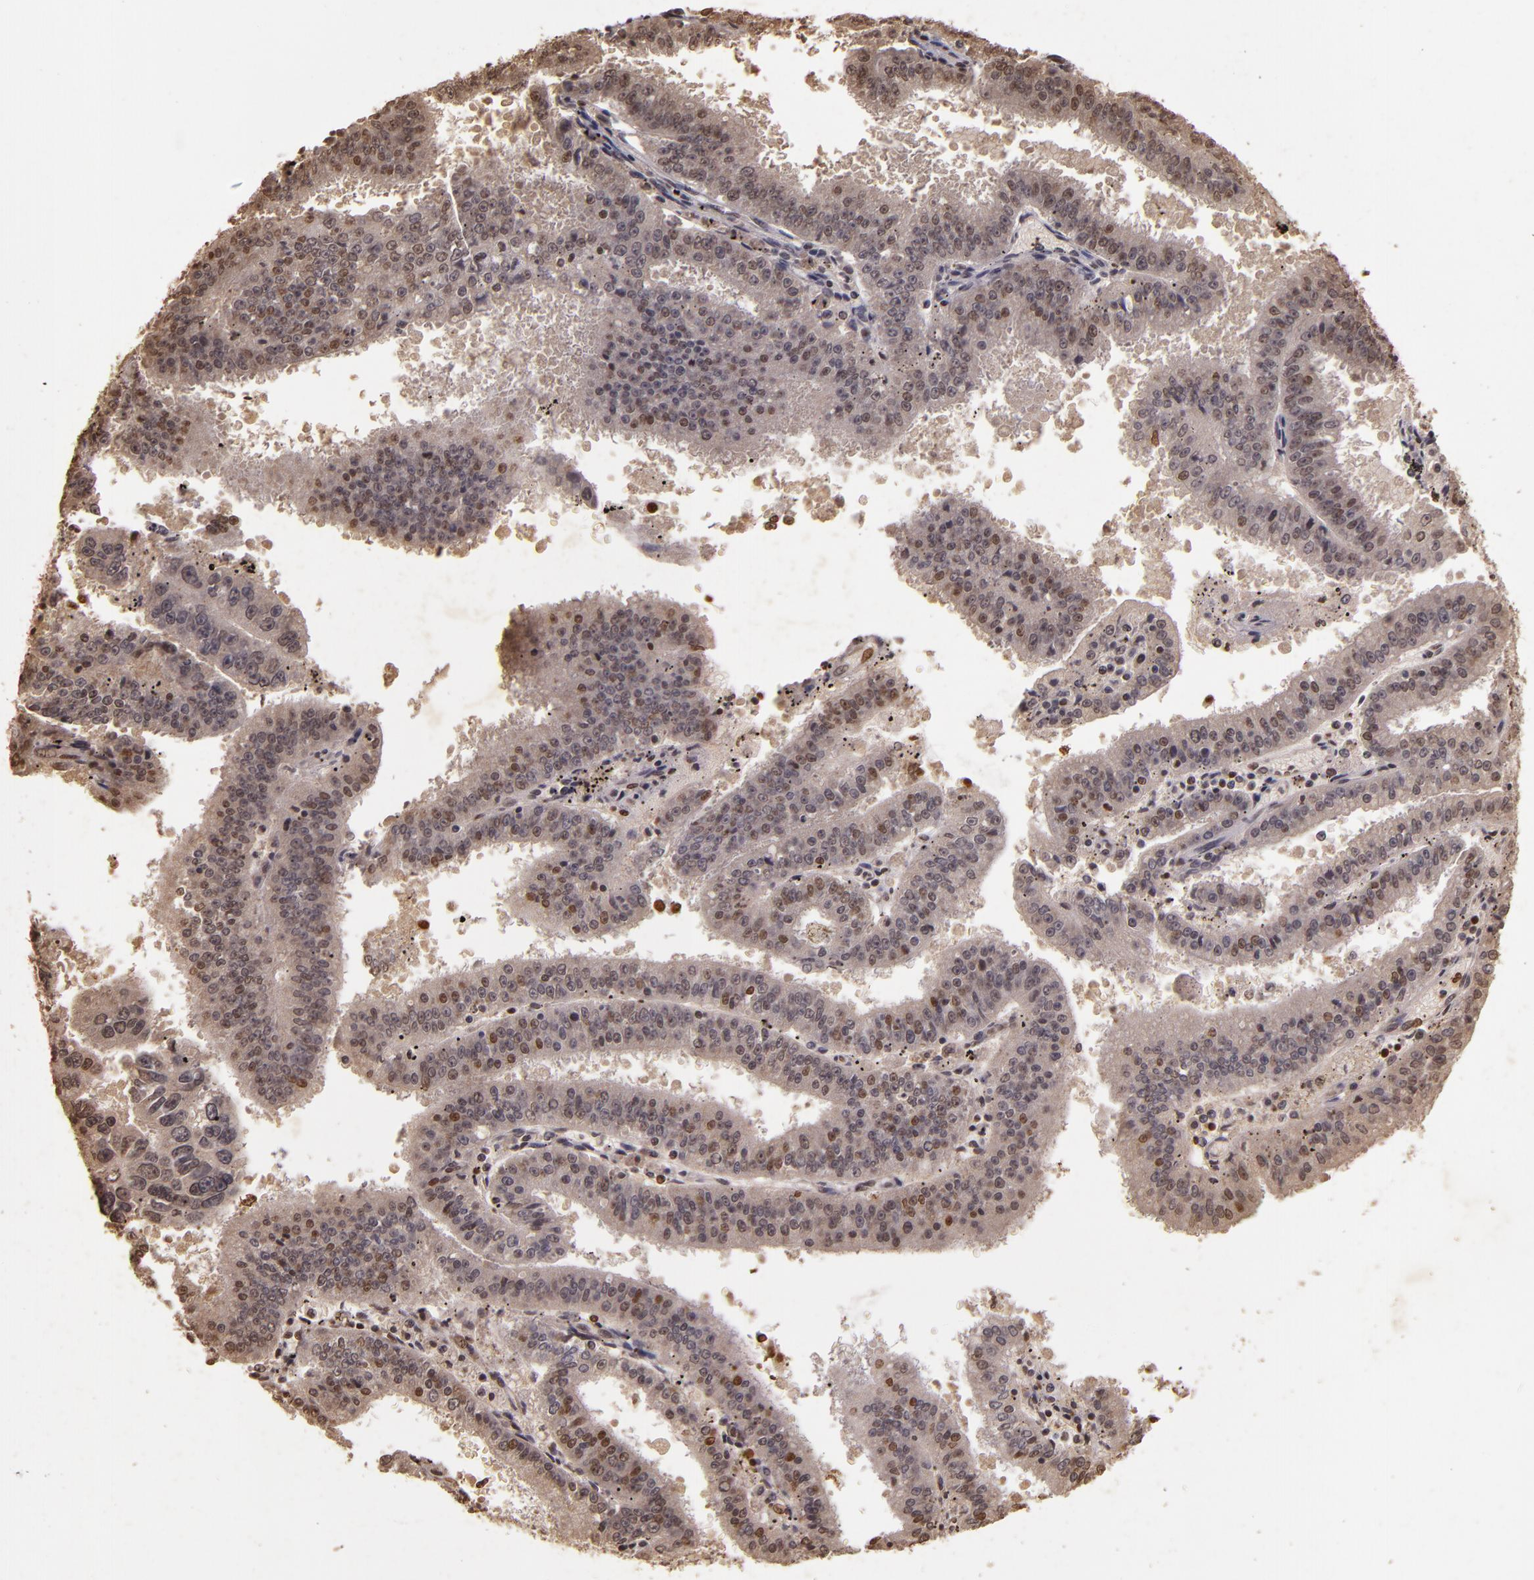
{"staining": {"intensity": "weak", "quantity": ">75%", "location": "cytoplasmic/membranous,nuclear"}, "tissue": "endometrial cancer", "cell_type": "Tumor cells", "image_type": "cancer", "snomed": [{"axis": "morphology", "description": "Adenocarcinoma, NOS"}, {"axis": "topography", "description": "Endometrium"}], "caption": "A brown stain highlights weak cytoplasmic/membranous and nuclear positivity of a protein in human endometrial cancer tumor cells.", "gene": "CUL1", "patient": {"sex": "female", "age": 66}}